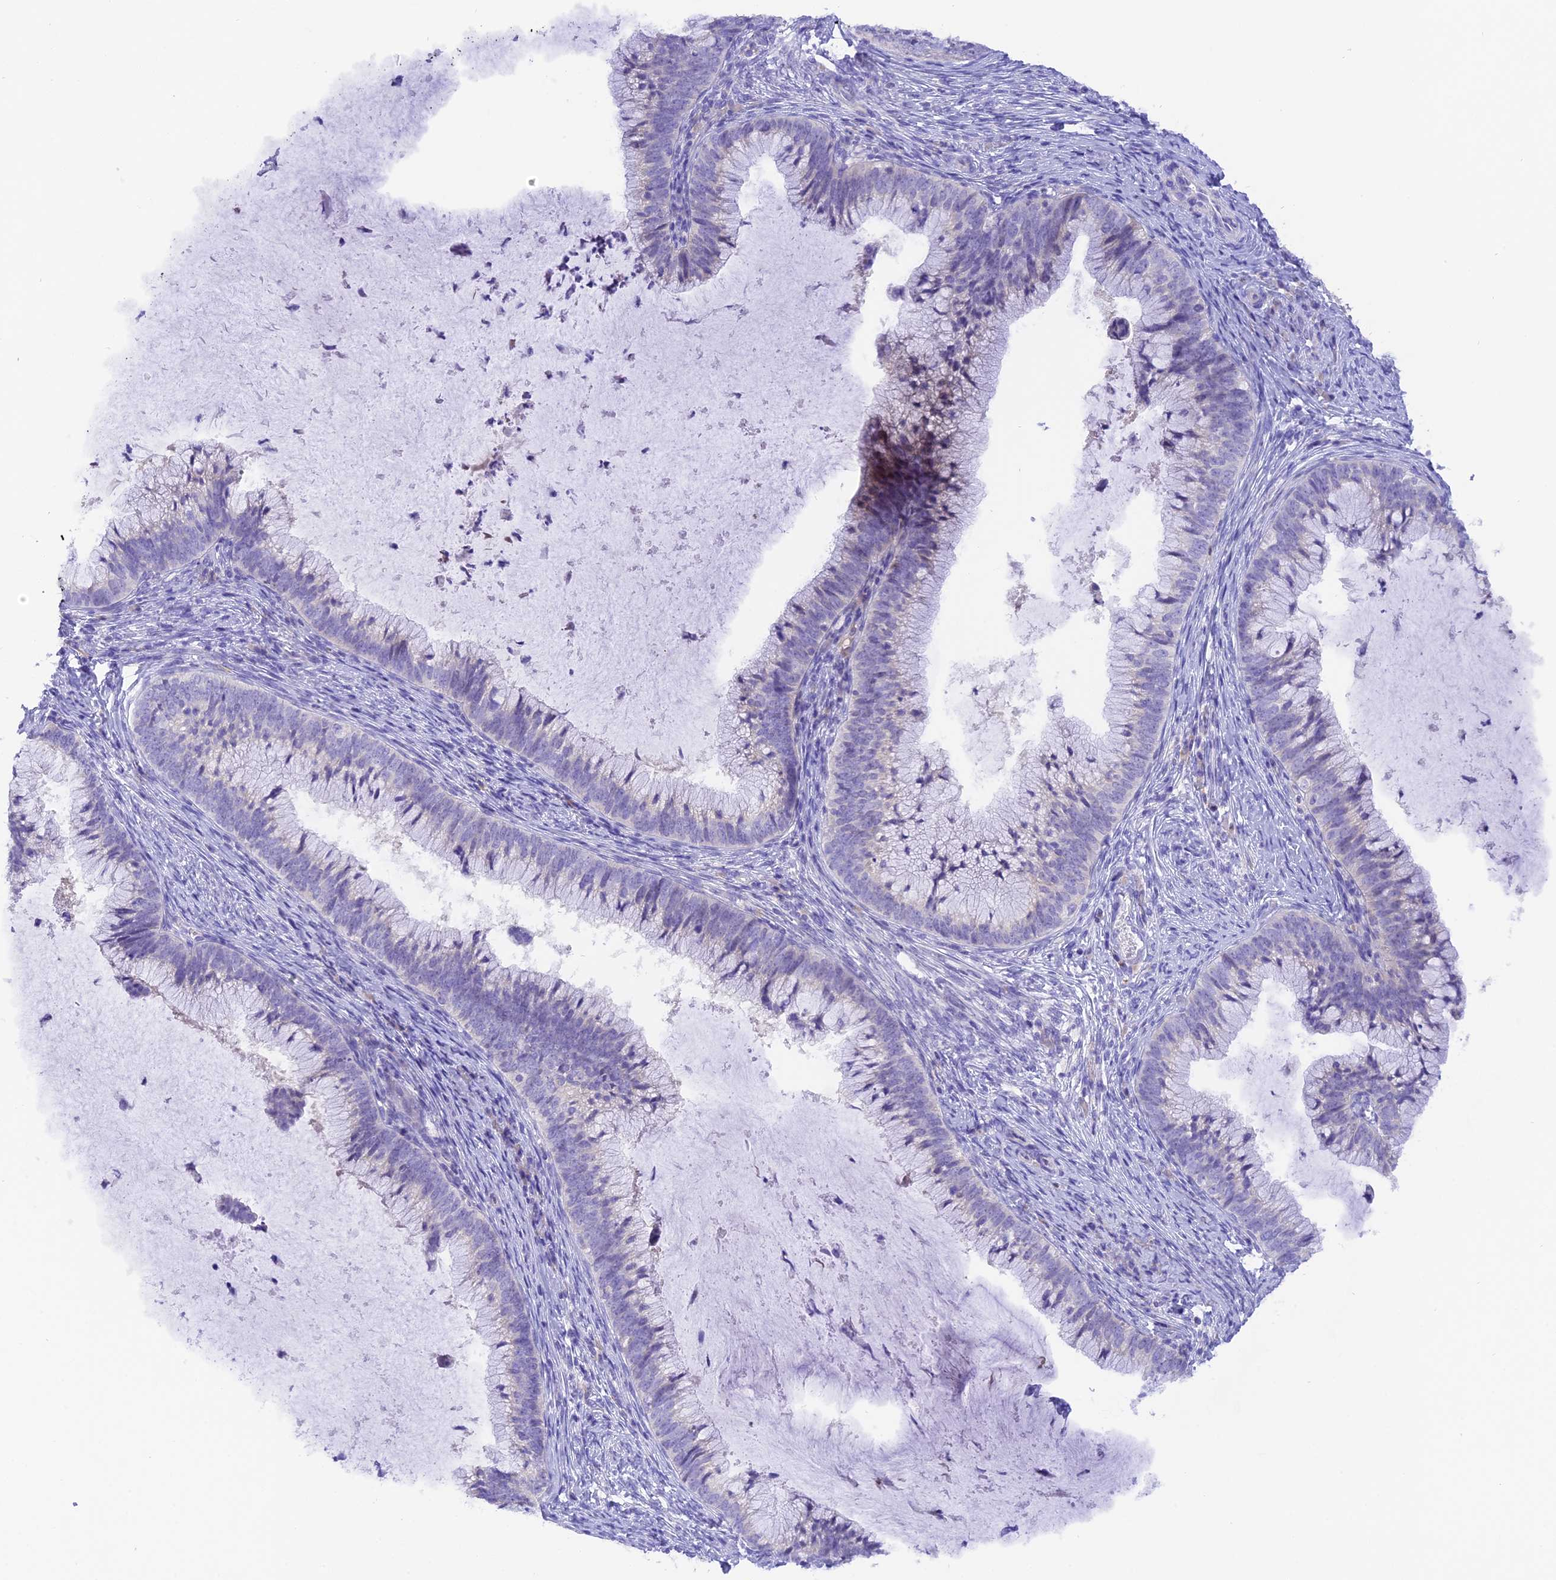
{"staining": {"intensity": "negative", "quantity": "none", "location": "none"}, "tissue": "cervical cancer", "cell_type": "Tumor cells", "image_type": "cancer", "snomed": [{"axis": "morphology", "description": "Adenocarcinoma, NOS"}, {"axis": "topography", "description": "Cervix"}], "caption": "DAB (3,3'-diaminobenzidine) immunohistochemical staining of human cervical cancer demonstrates no significant staining in tumor cells.", "gene": "COL6A5", "patient": {"sex": "female", "age": 36}}